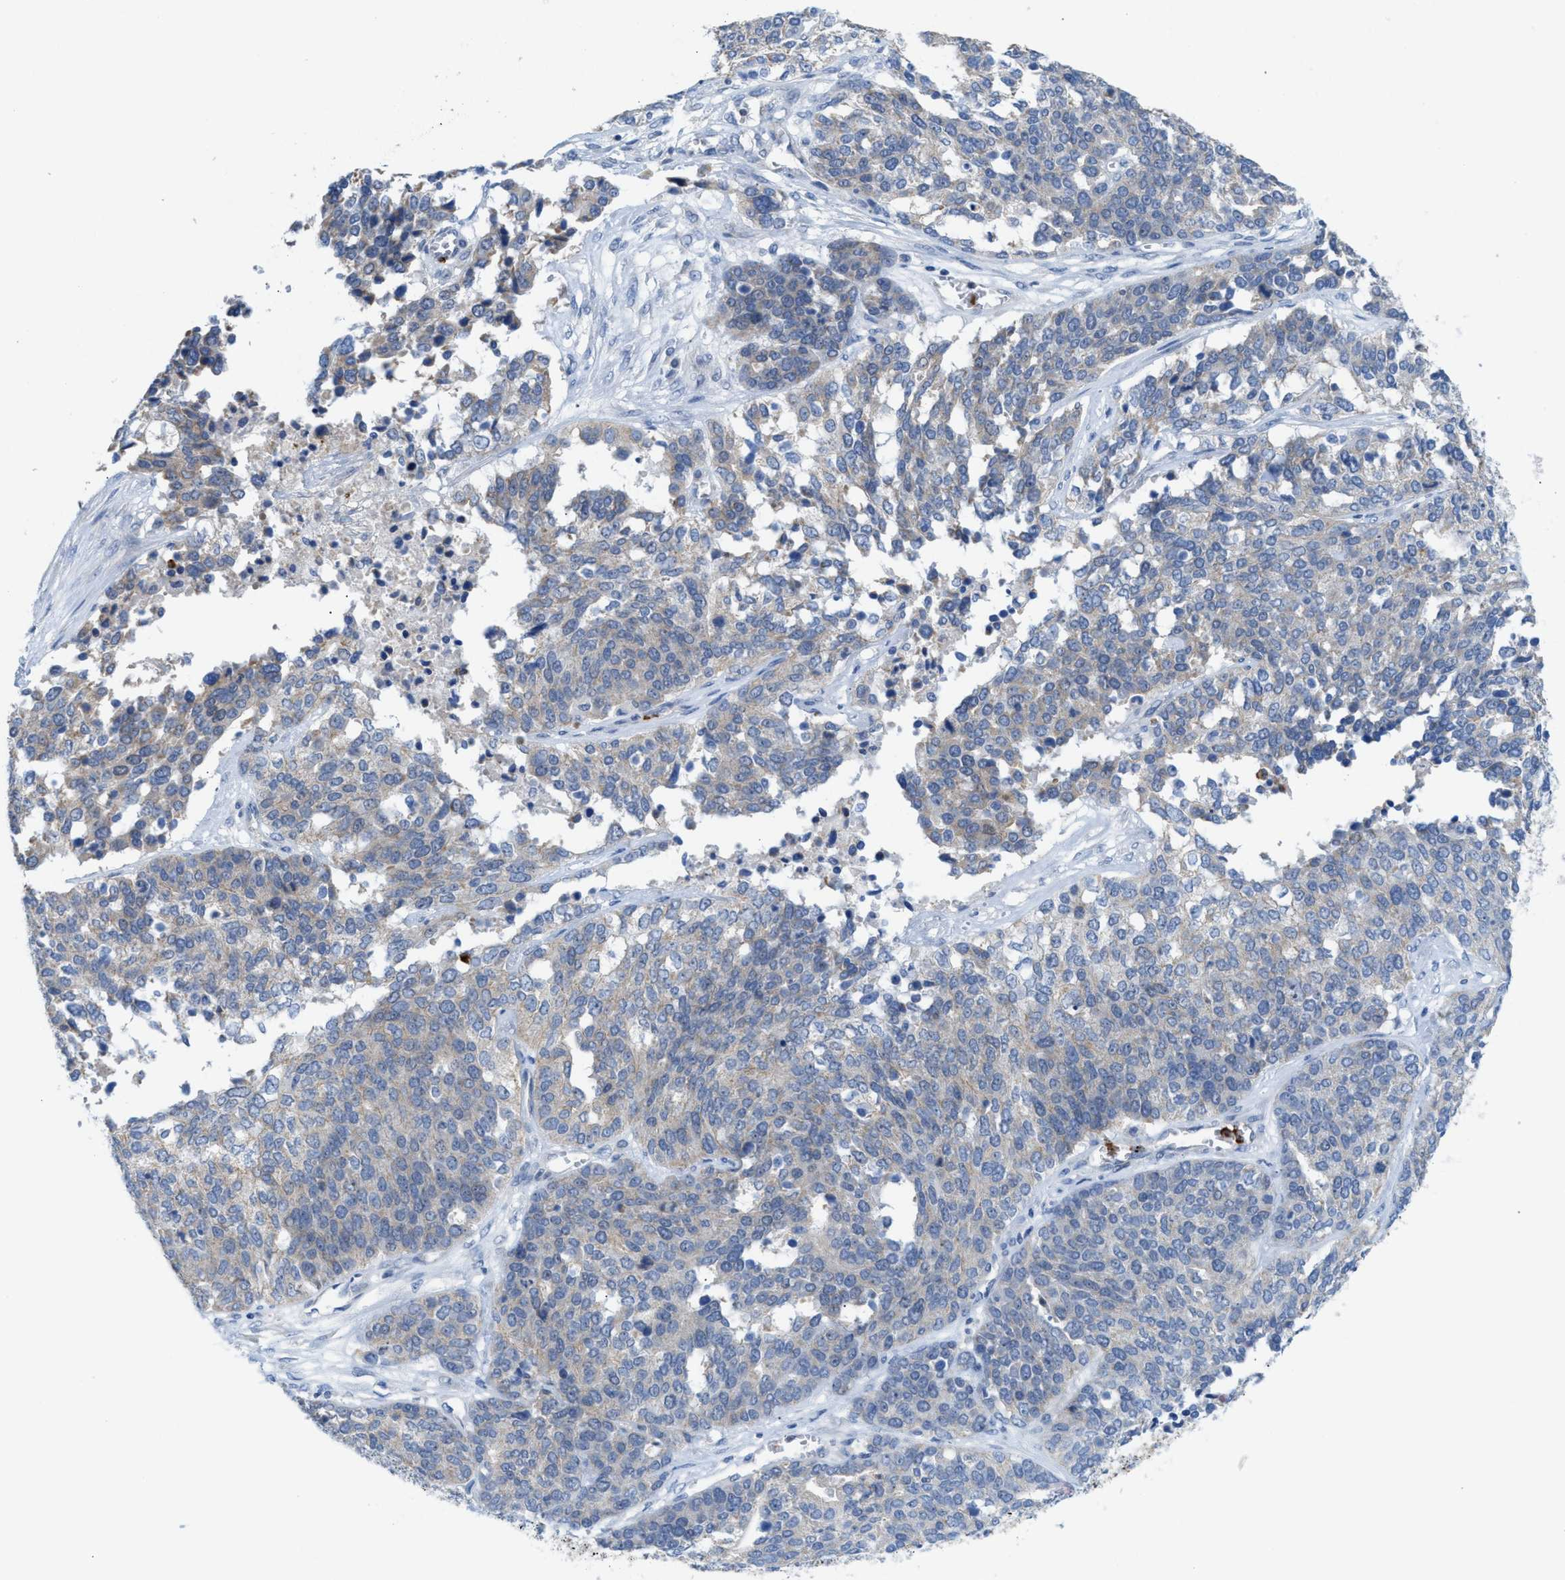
{"staining": {"intensity": "weak", "quantity": "<25%", "location": "cytoplasmic/membranous"}, "tissue": "ovarian cancer", "cell_type": "Tumor cells", "image_type": "cancer", "snomed": [{"axis": "morphology", "description": "Cystadenocarcinoma, serous, NOS"}, {"axis": "topography", "description": "Ovary"}], "caption": "Immunohistochemistry histopathology image of neoplastic tissue: ovarian cancer (serous cystadenocarcinoma) stained with DAB displays no significant protein positivity in tumor cells. (DAB immunohistochemistry (IHC) visualized using brightfield microscopy, high magnification).", "gene": "CMTM1", "patient": {"sex": "female", "age": 44}}